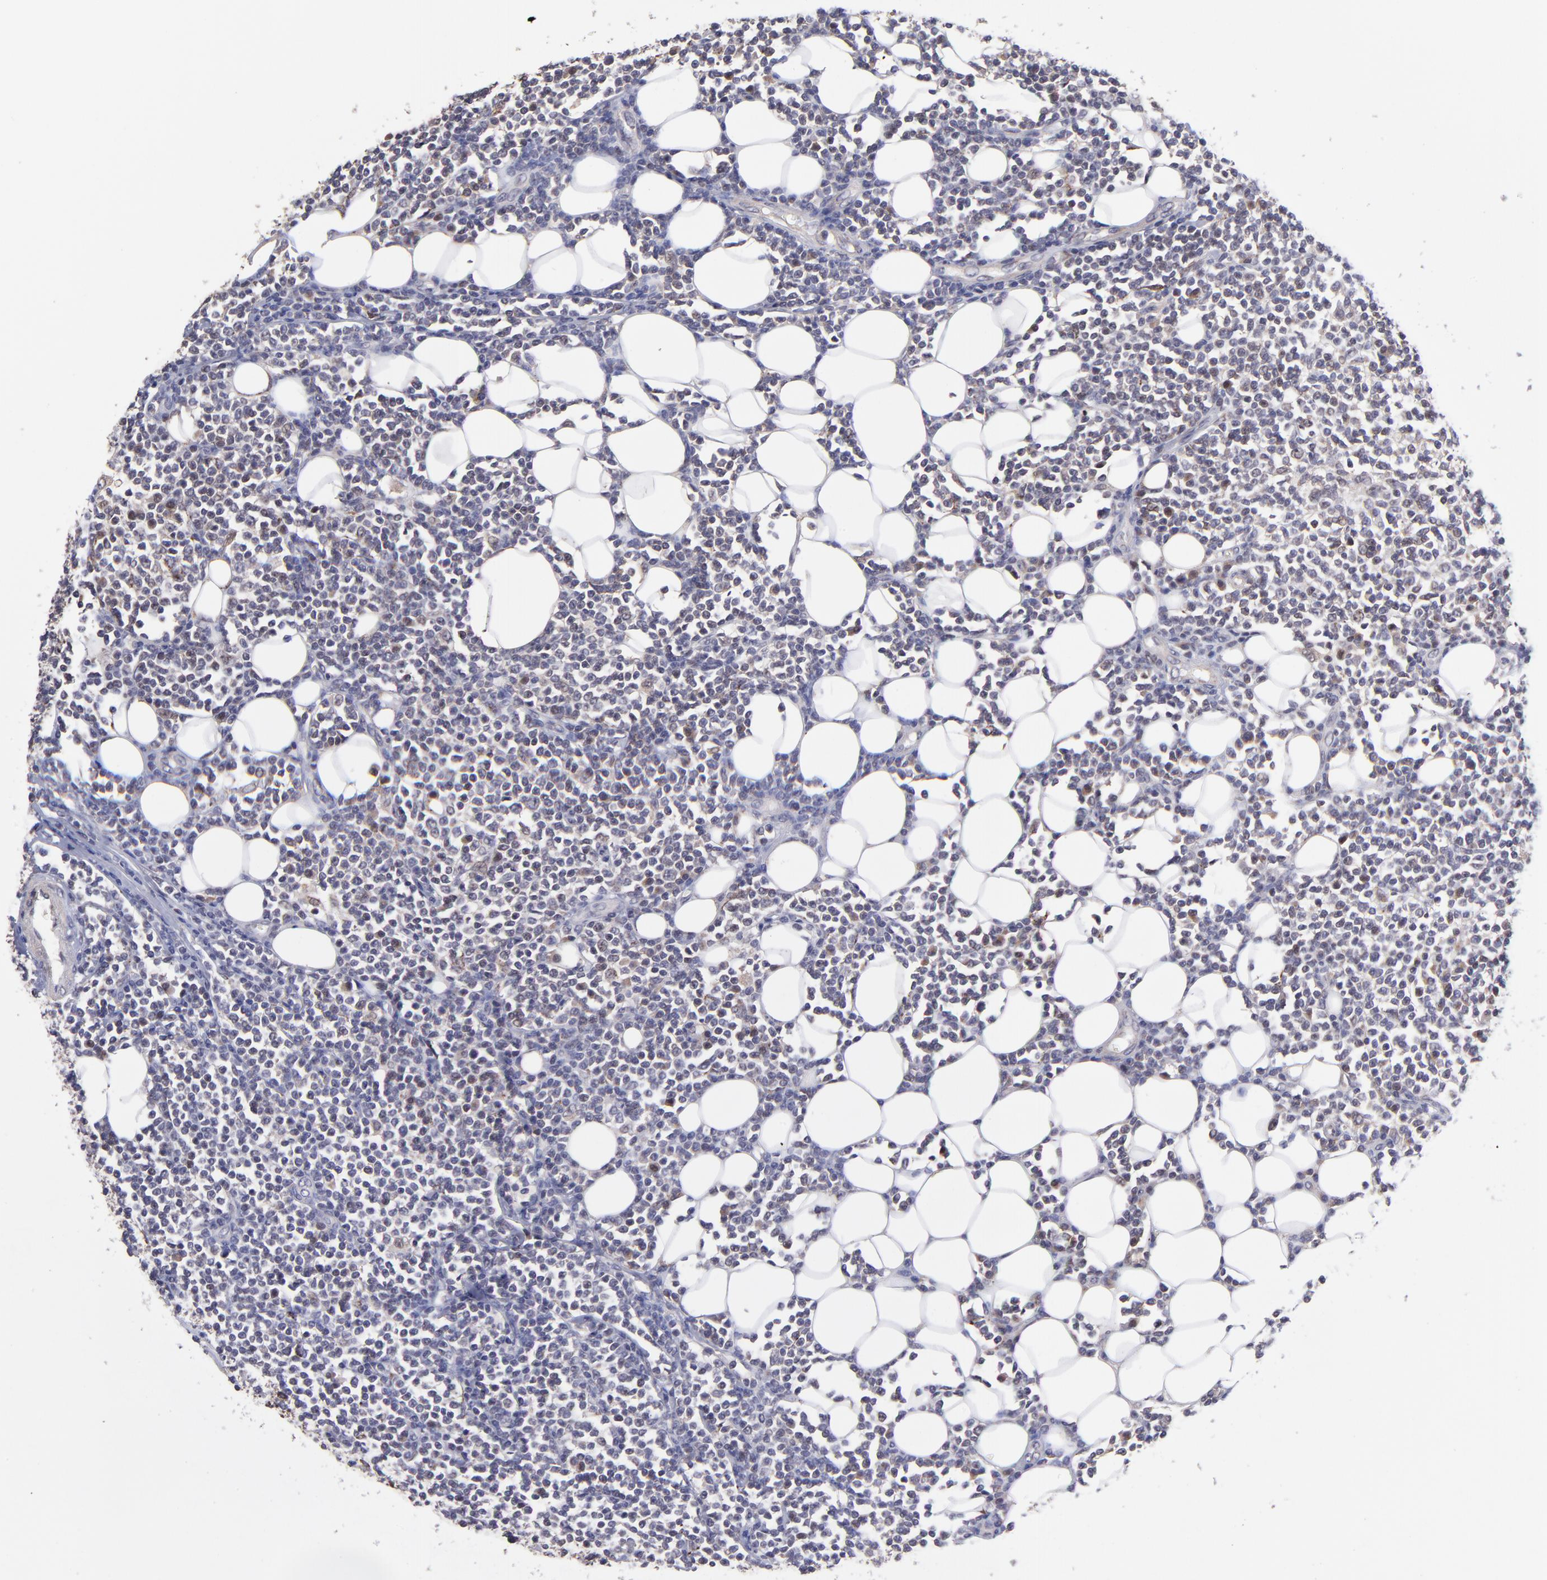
{"staining": {"intensity": "negative", "quantity": "none", "location": "none"}, "tissue": "lymphoma", "cell_type": "Tumor cells", "image_type": "cancer", "snomed": [{"axis": "morphology", "description": "Malignant lymphoma, non-Hodgkin's type, Low grade"}, {"axis": "topography", "description": "Soft tissue"}], "caption": "DAB immunohistochemical staining of human malignant lymphoma, non-Hodgkin's type (low-grade) demonstrates no significant staining in tumor cells.", "gene": "NSF", "patient": {"sex": "male", "age": 92}}